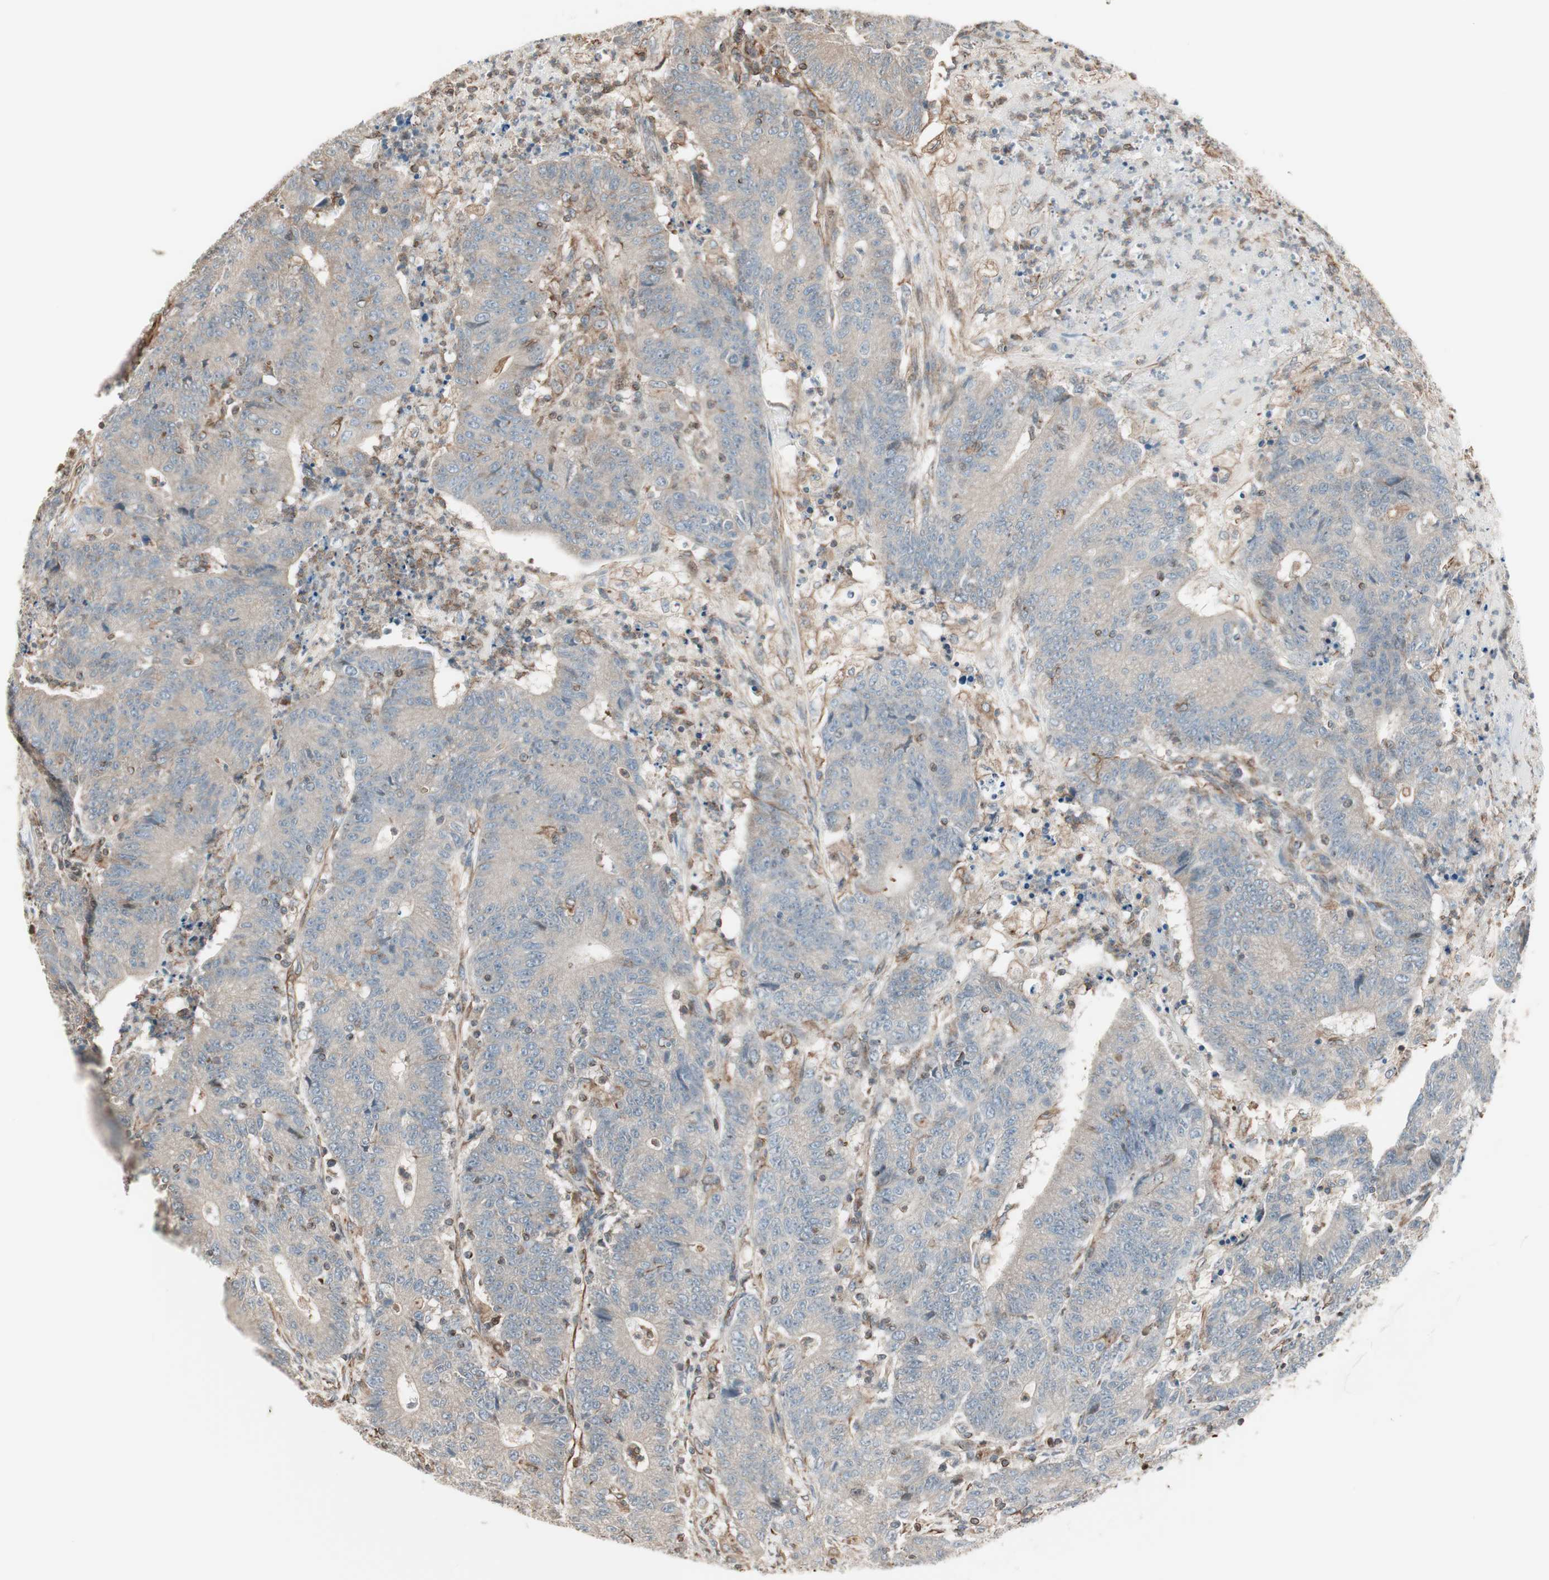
{"staining": {"intensity": "weak", "quantity": ">75%", "location": "cytoplasmic/membranous"}, "tissue": "colorectal cancer", "cell_type": "Tumor cells", "image_type": "cancer", "snomed": [{"axis": "morphology", "description": "Normal tissue, NOS"}, {"axis": "morphology", "description": "Adenocarcinoma, NOS"}, {"axis": "topography", "description": "Colon"}], "caption": "A brown stain shows weak cytoplasmic/membranous expression of a protein in human colorectal adenocarcinoma tumor cells. The staining is performed using DAB brown chromogen to label protein expression. The nuclei are counter-stained blue using hematoxylin.", "gene": "MAD2L2", "patient": {"sex": "female", "age": 75}}